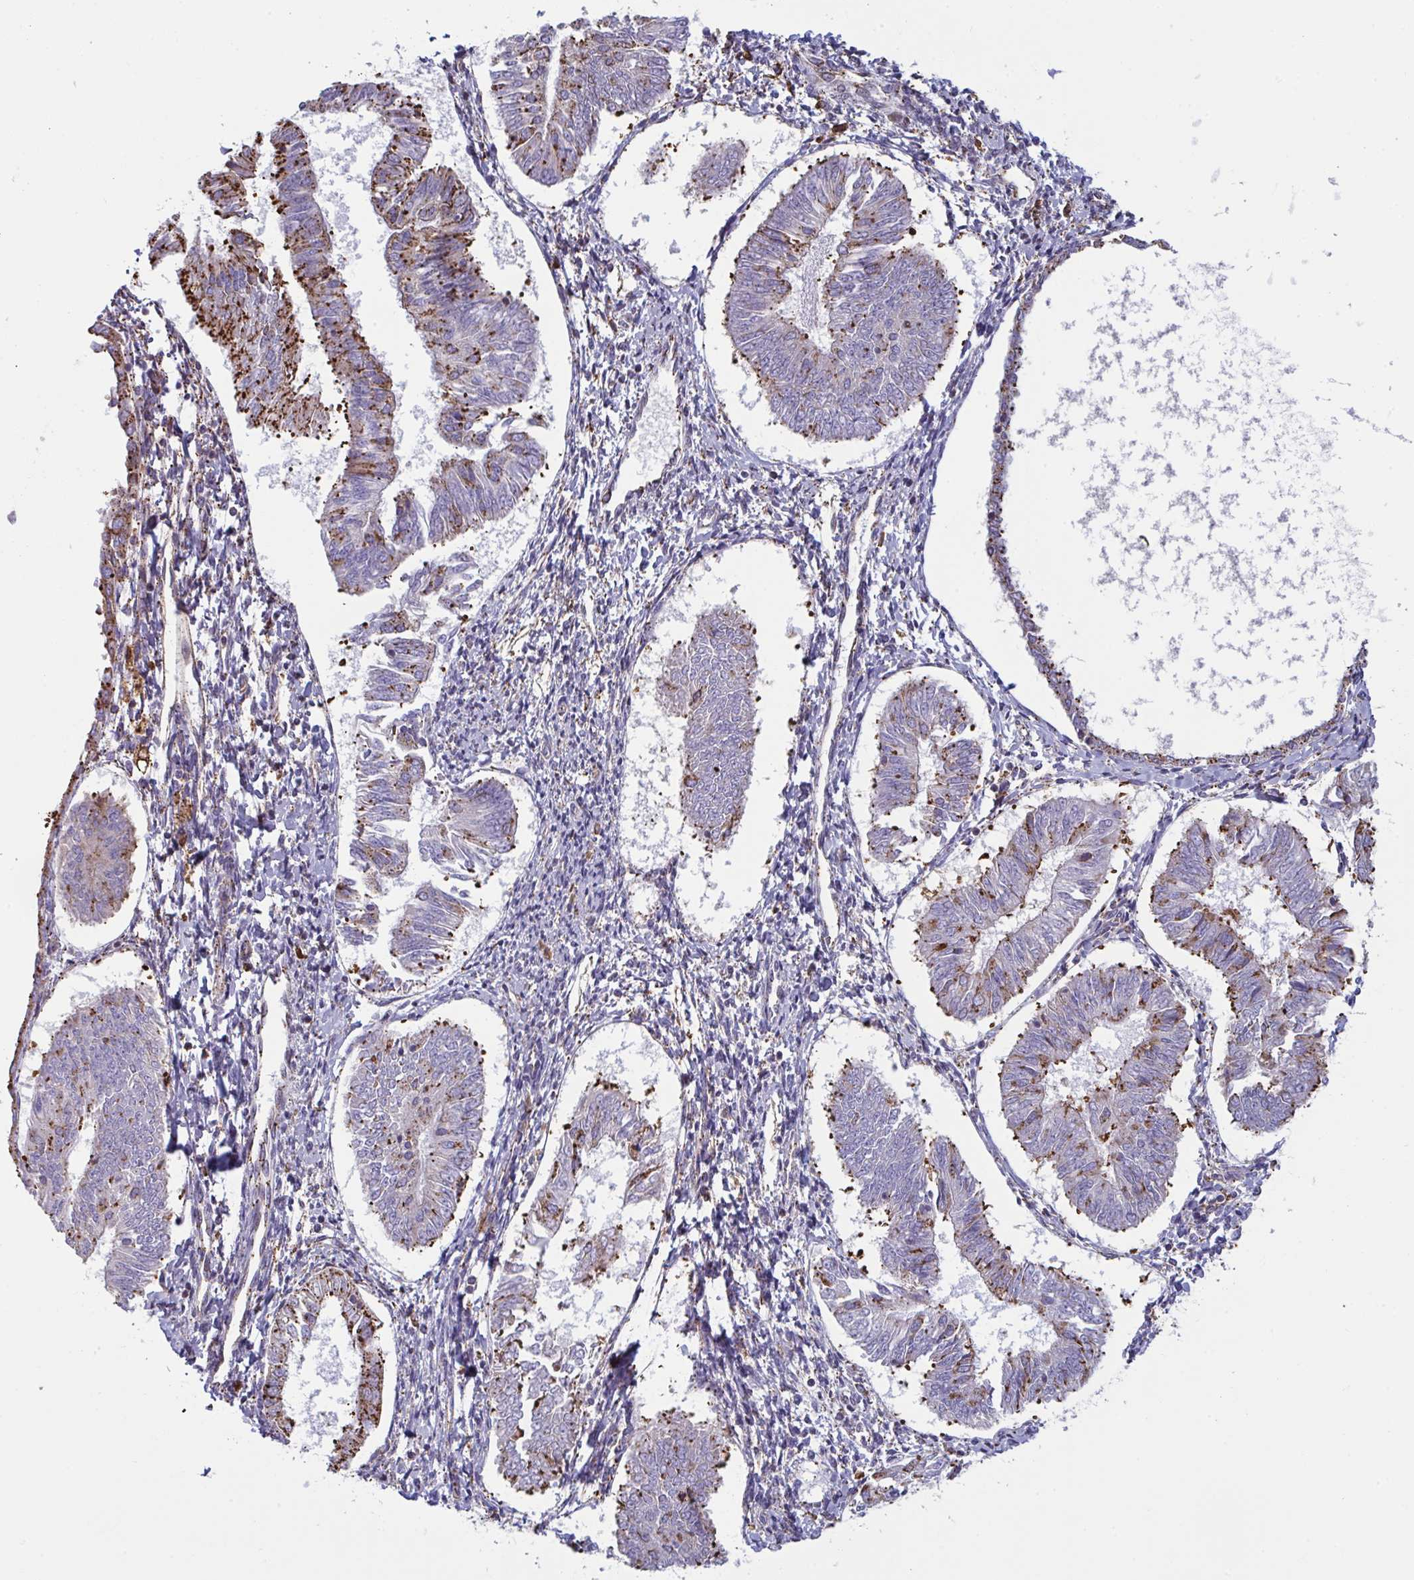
{"staining": {"intensity": "moderate", "quantity": "25%-75%", "location": "cytoplasmic/membranous"}, "tissue": "endometrial cancer", "cell_type": "Tumor cells", "image_type": "cancer", "snomed": [{"axis": "morphology", "description": "Adenocarcinoma, NOS"}, {"axis": "topography", "description": "Endometrium"}], "caption": "Tumor cells reveal medium levels of moderate cytoplasmic/membranous staining in about 25%-75% of cells in endometrial cancer (adenocarcinoma).", "gene": "MYMK", "patient": {"sex": "female", "age": 58}}